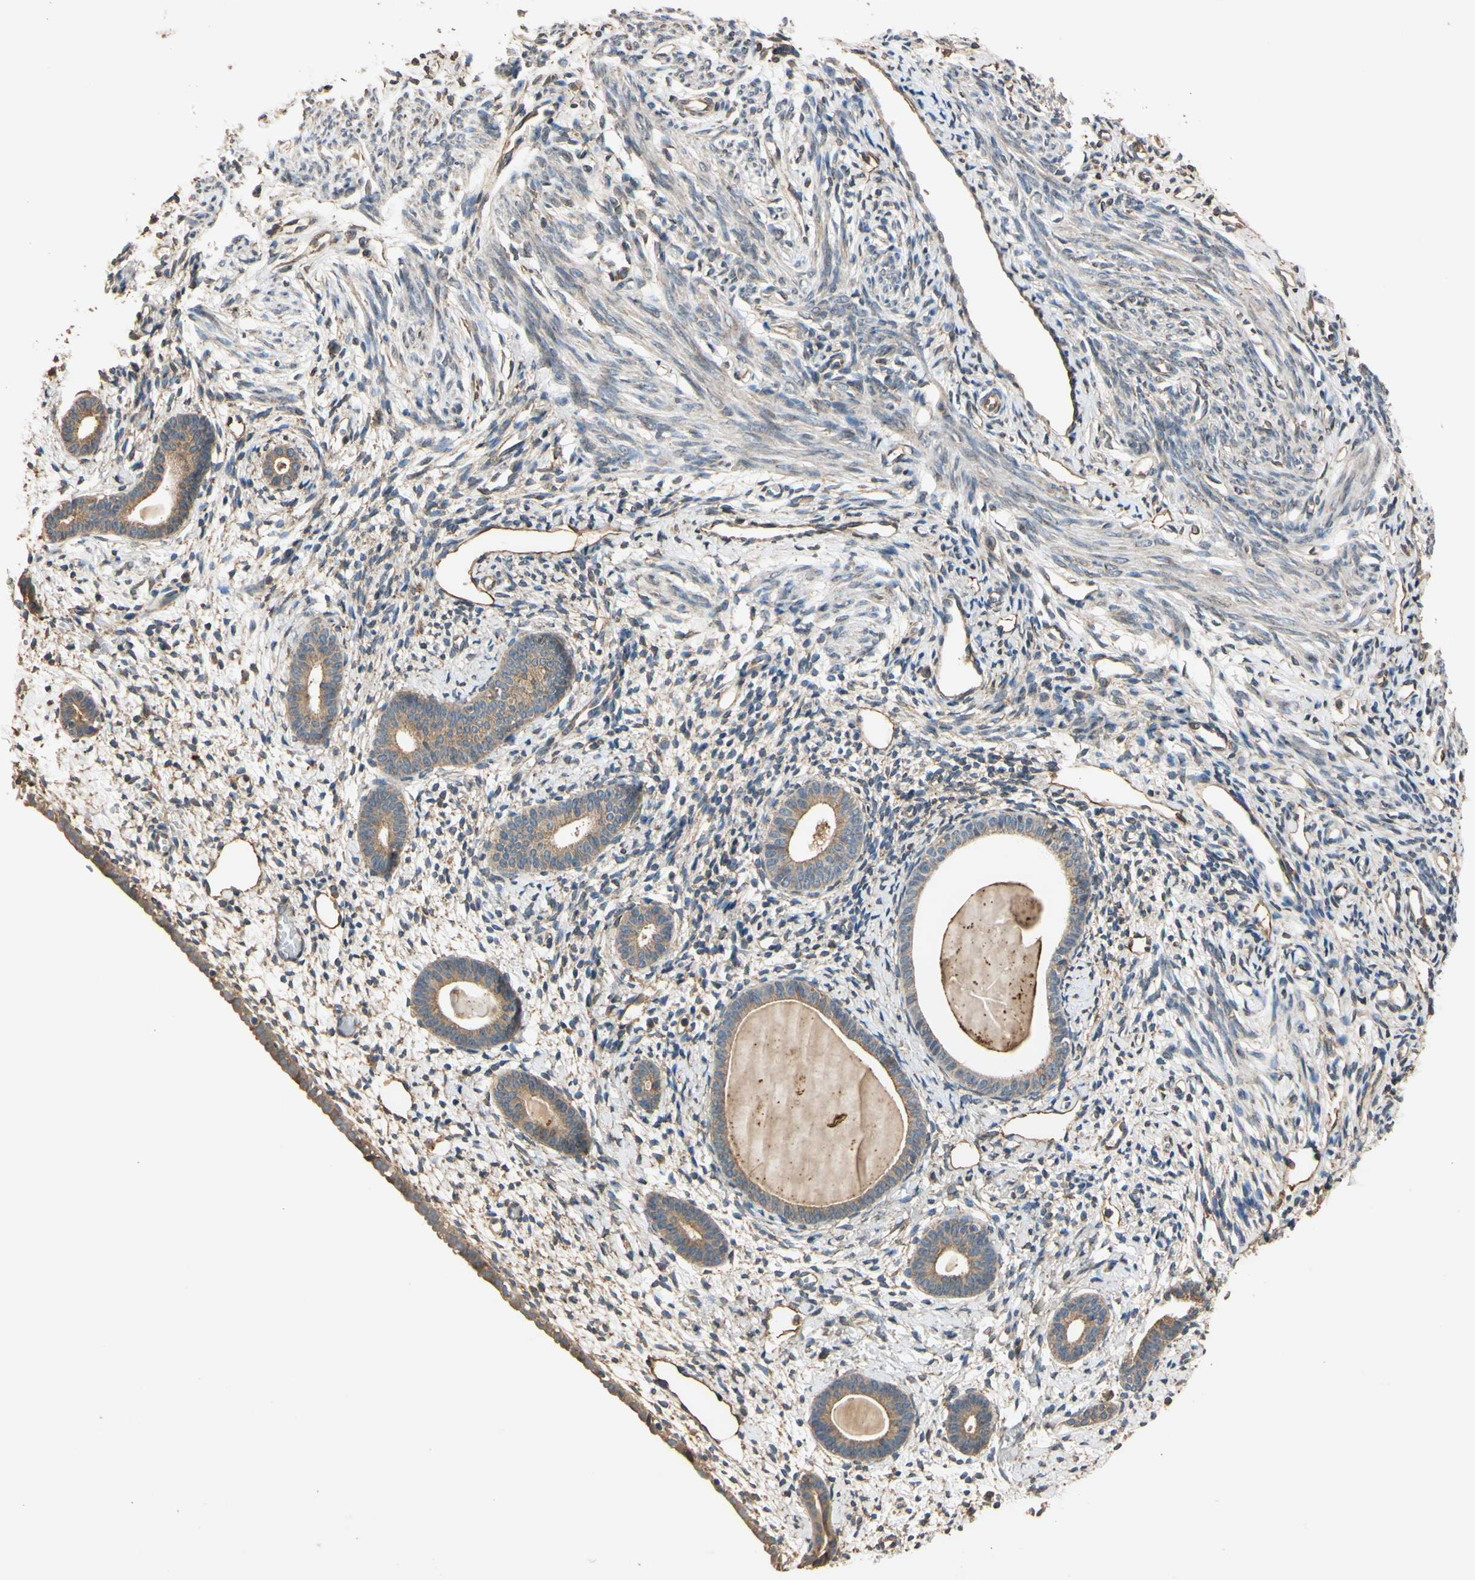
{"staining": {"intensity": "moderate", "quantity": "25%-75%", "location": "cytoplasmic/membranous"}, "tissue": "endometrium", "cell_type": "Cells in endometrial stroma", "image_type": "normal", "snomed": [{"axis": "morphology", "description": "Normal tissue, NOS"}, {"axis": "topography", "description": "Endometrium"}], "caption": "Immunohistochemical staining of normal human endometrium displays 25%-75% levels of moderate cytoplasmic/membranous protein expression in about 25%-75% of cells in endometrial stroma.", "gene": "MGRN1", "patient": {"sex": "female", "age": 71}}